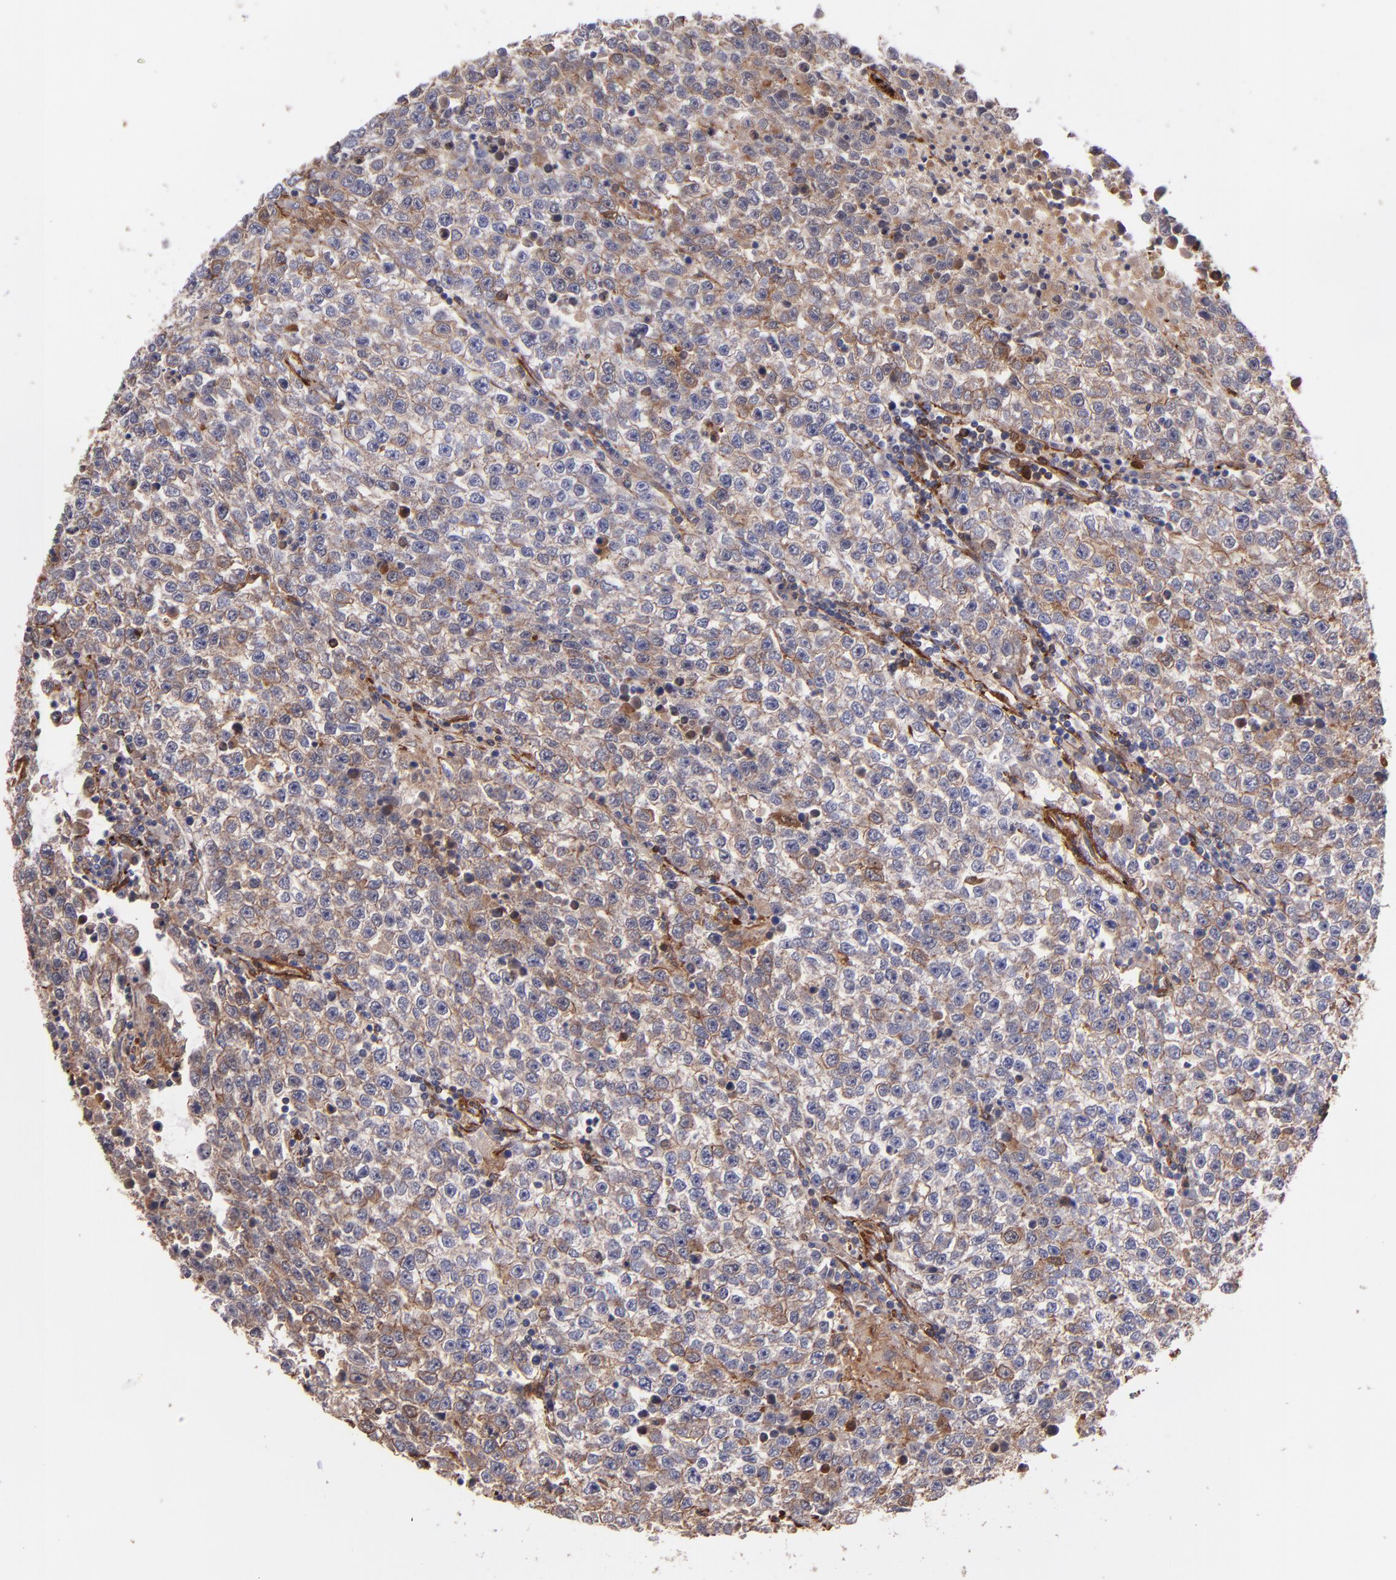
{"staining": {"intensity": "moderate", "quantity": ">75%", "location": "cytoplasmic/membranous"}, "tissue": "testis cancer", "cell_type": "Tumor cells", "image_type": "cancer", "snomed": [{"axis": "morphology", "description": "Seminoma, NOS"}, {"axis": "topography", "description": "Testis"}], "caption": "IHC micrograph of testis seminoma stained for a protein (brown), which exhibits medium levels of moderate cytoplasmic/membranous positivity in about >75% of tumor cells.", "gene": "VCL", "patient": {"sex": "male", "age": 36}}